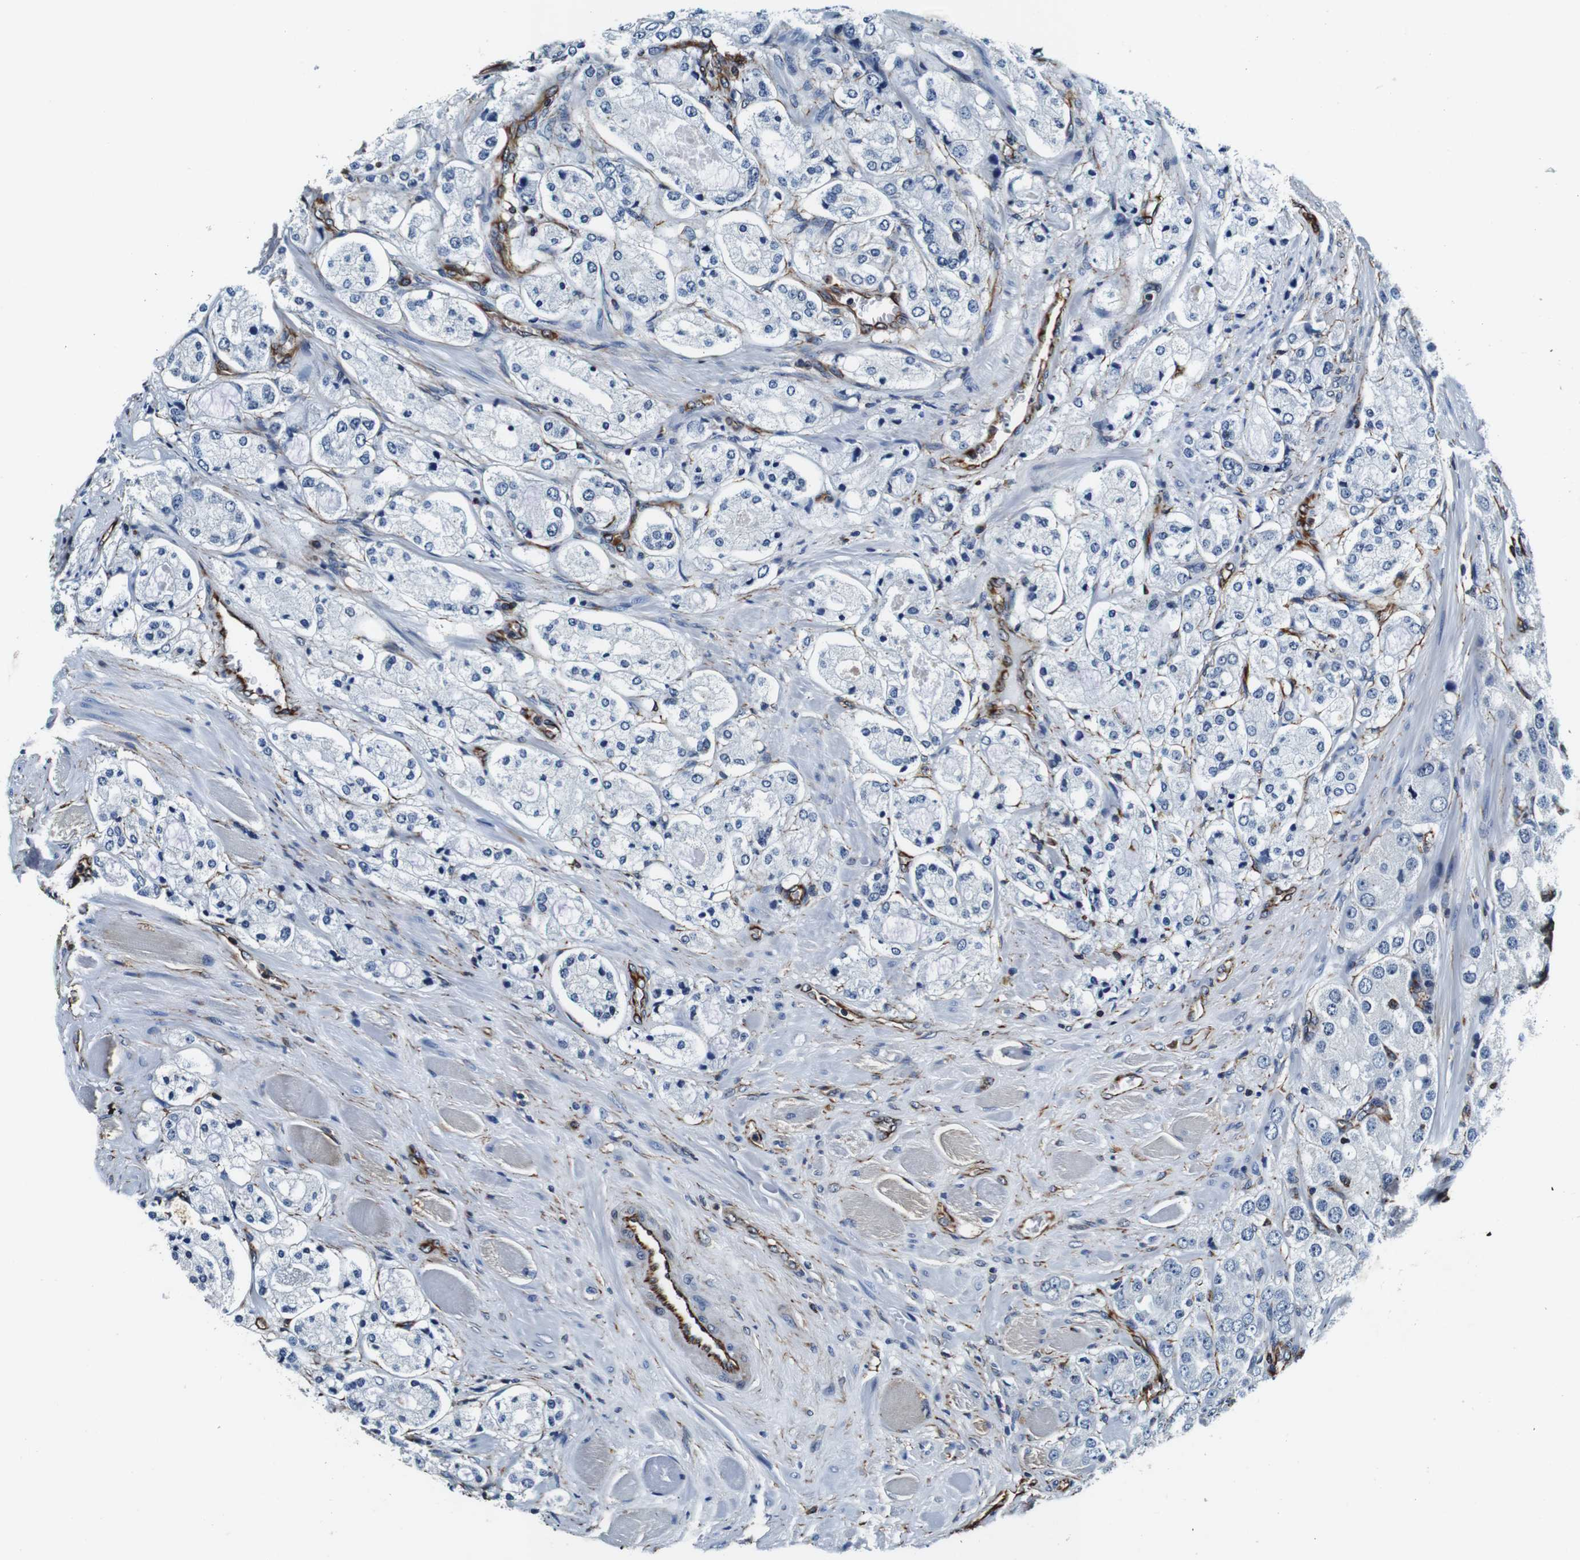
{"staining": {"intensity": "negative", "quantity": "none", "location": "none"}, "tissue": "prostate cancer", "cell_type": "Tumor cells", "image_type": "cancer", "snomed": [{"axis": "morphology", "description": "Adenocarcinoma, High grade"}, {"axis": "topography", "description": "Prostate"}], "caption": "Prostate cancer (adenocarcinoma (high-grade)) was stained to show a protein in brown. There is no significant positivity in tumor cells.", "gene": "GJE1", "patient": {"sex": "male", "age": 65}}